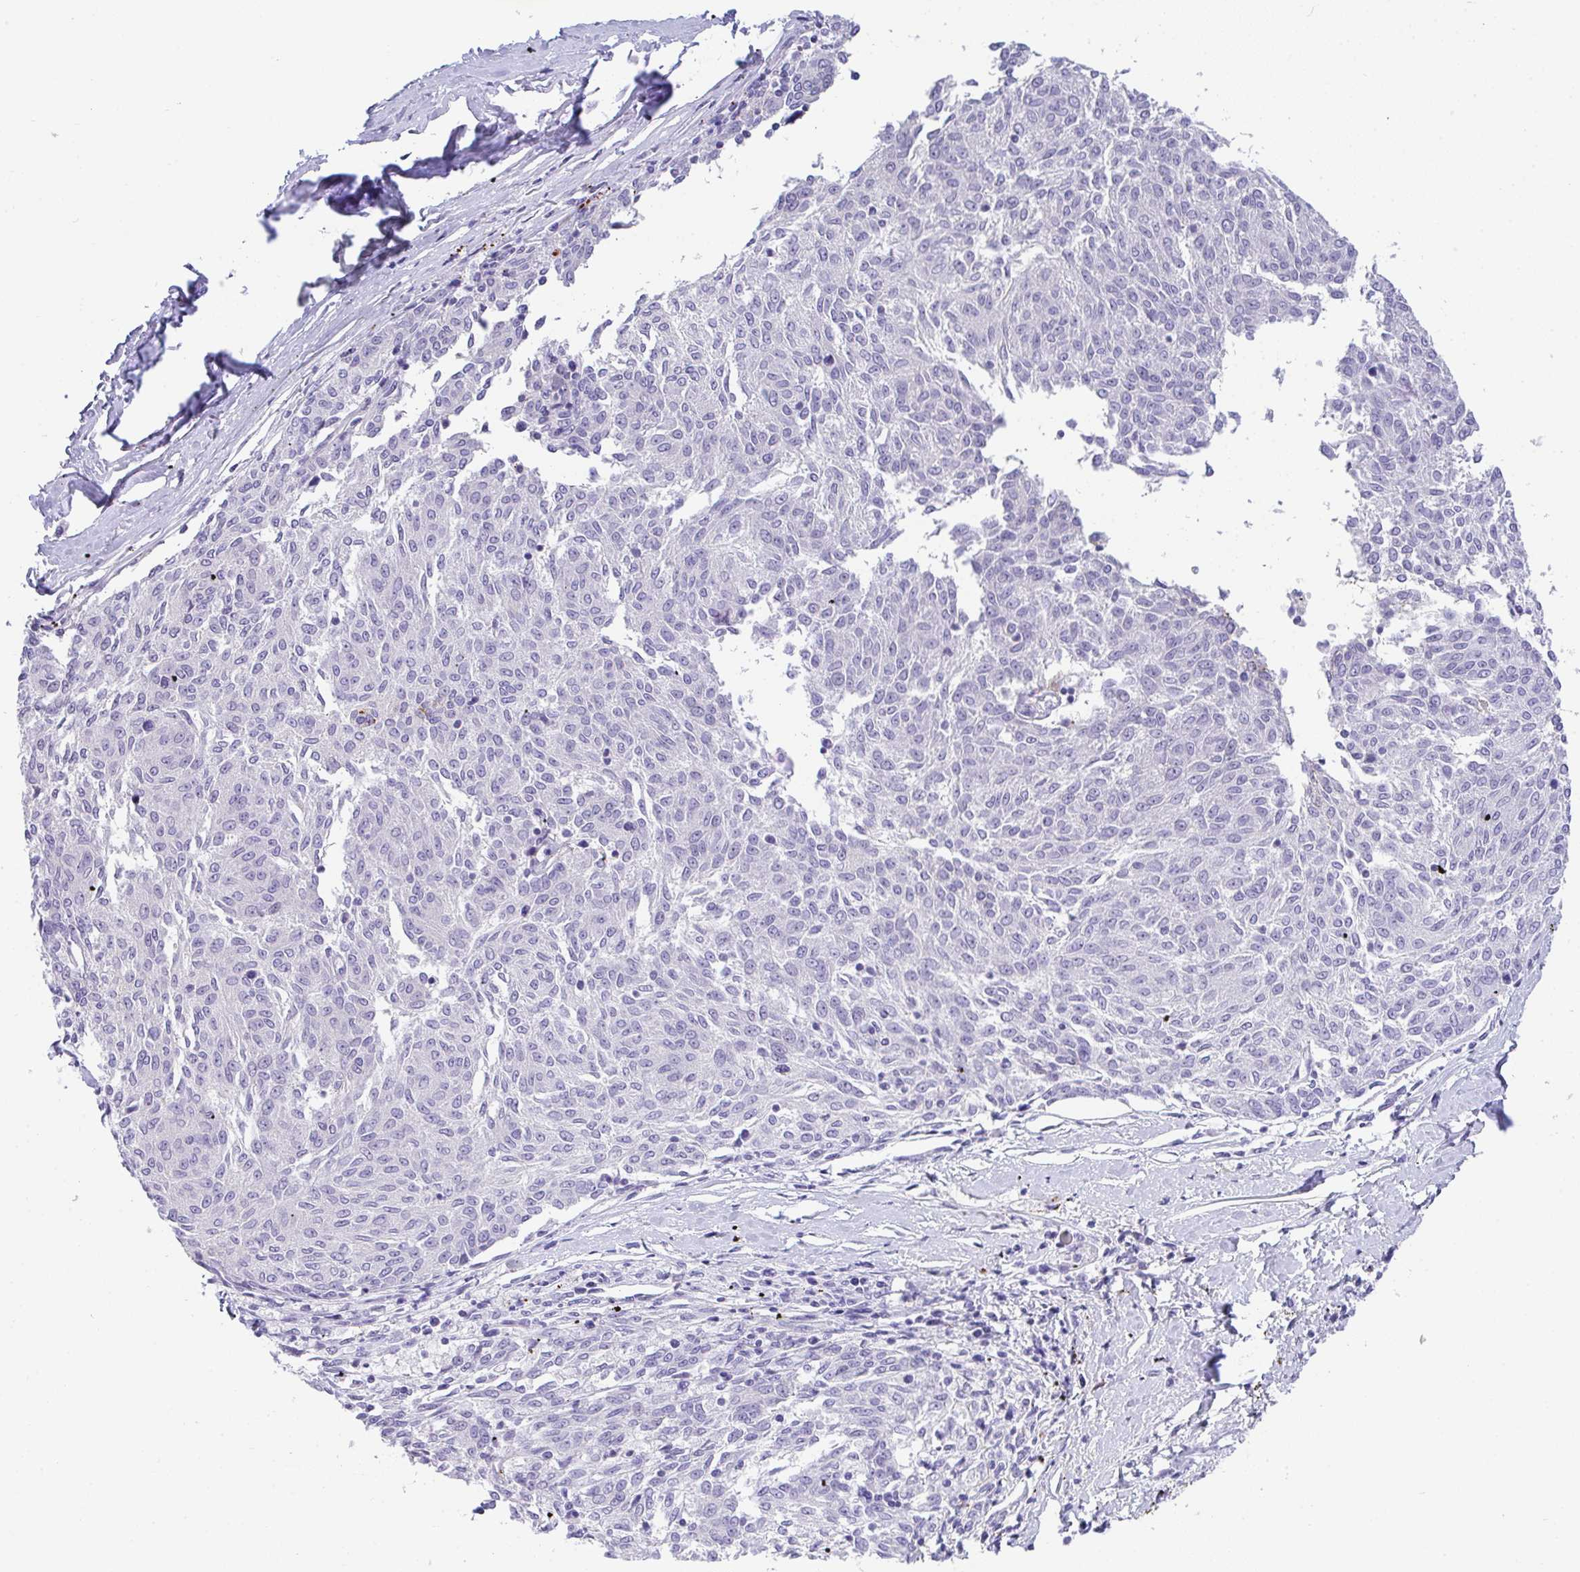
{"staining": {"intensity": "negative", "quantity": "none", "location": "none"}, "tissue": "melanoma", "cell_type": "Tumor cells", "image_type": "cancer", "snomed": [{"axis": "morphology", "description": "Malignant melanoma, NOS"}, {"axis": "topography", "description": "Skin"}], "caption": "DAB immunohistochemical staining of human malignant melanoma reveals no significant expression in tumor cells.", "gene": "KMT2E", "patient": {"sex": "female", "age": 72}}